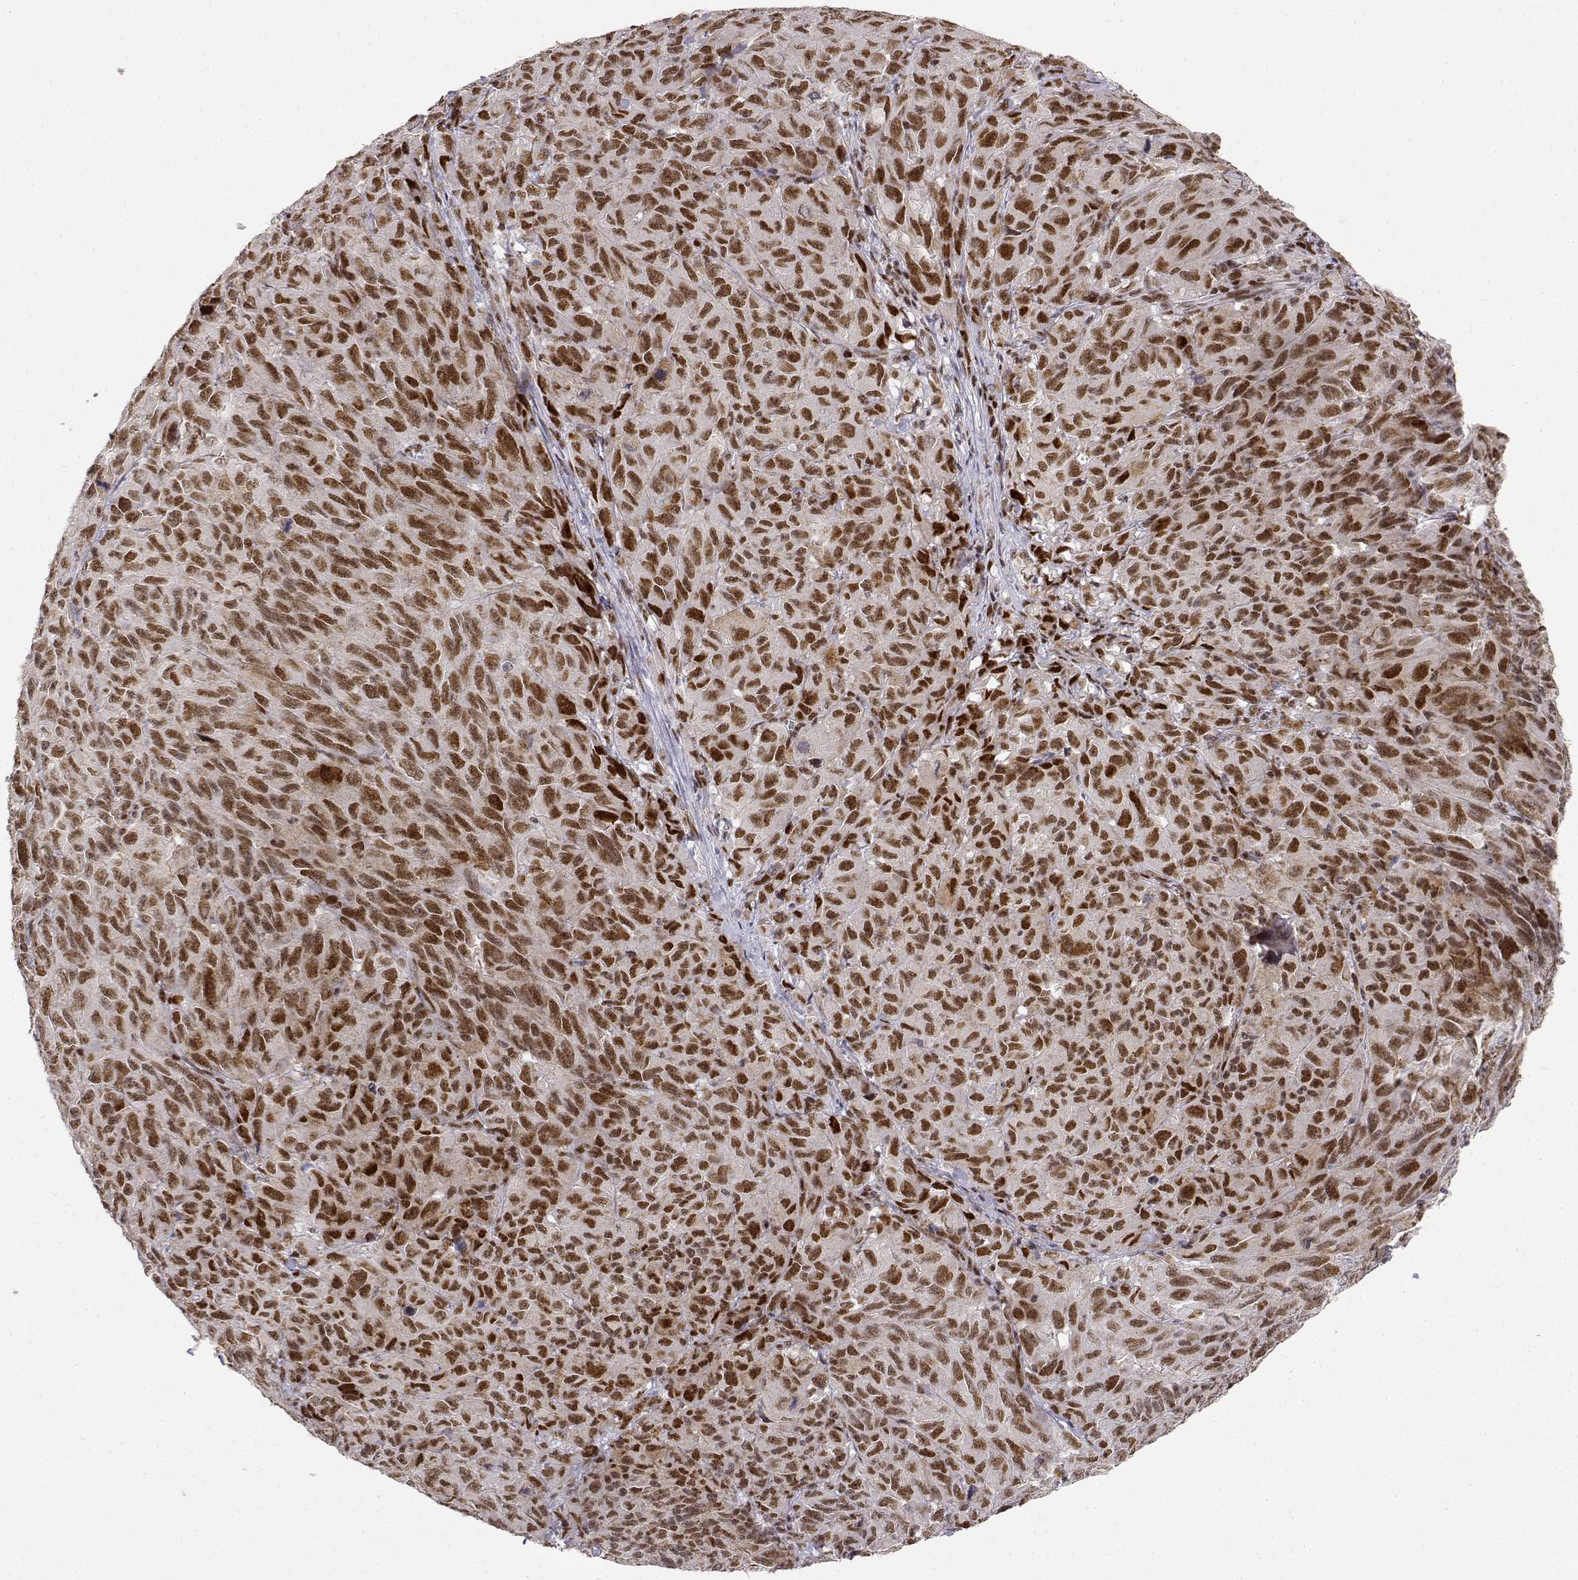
{"staining": {"intensity": "strong", "quantity": ">75%", "location": "nuclear"}, "tissue": "melanoma", "cell_type": "Tumor cells", "image_type": "cancer", "snomed": [{"axis": "morphology", "description": "Malignant melanoma, NOS"}, {"axis": "topography", "description": "Vulva, labia, clitoris and Bartholin´s gland, NO"}], "caption": "High-magnification brightfield microscopy of malignant melanoma stained with DAB (brown) and counterstained with hematoxylin (blue). tumor cells exhibit strong nuclear staining is seen in about>75% of cells.", "gene": "RSF1", "patient": {"sex": "female", "age": 75}}